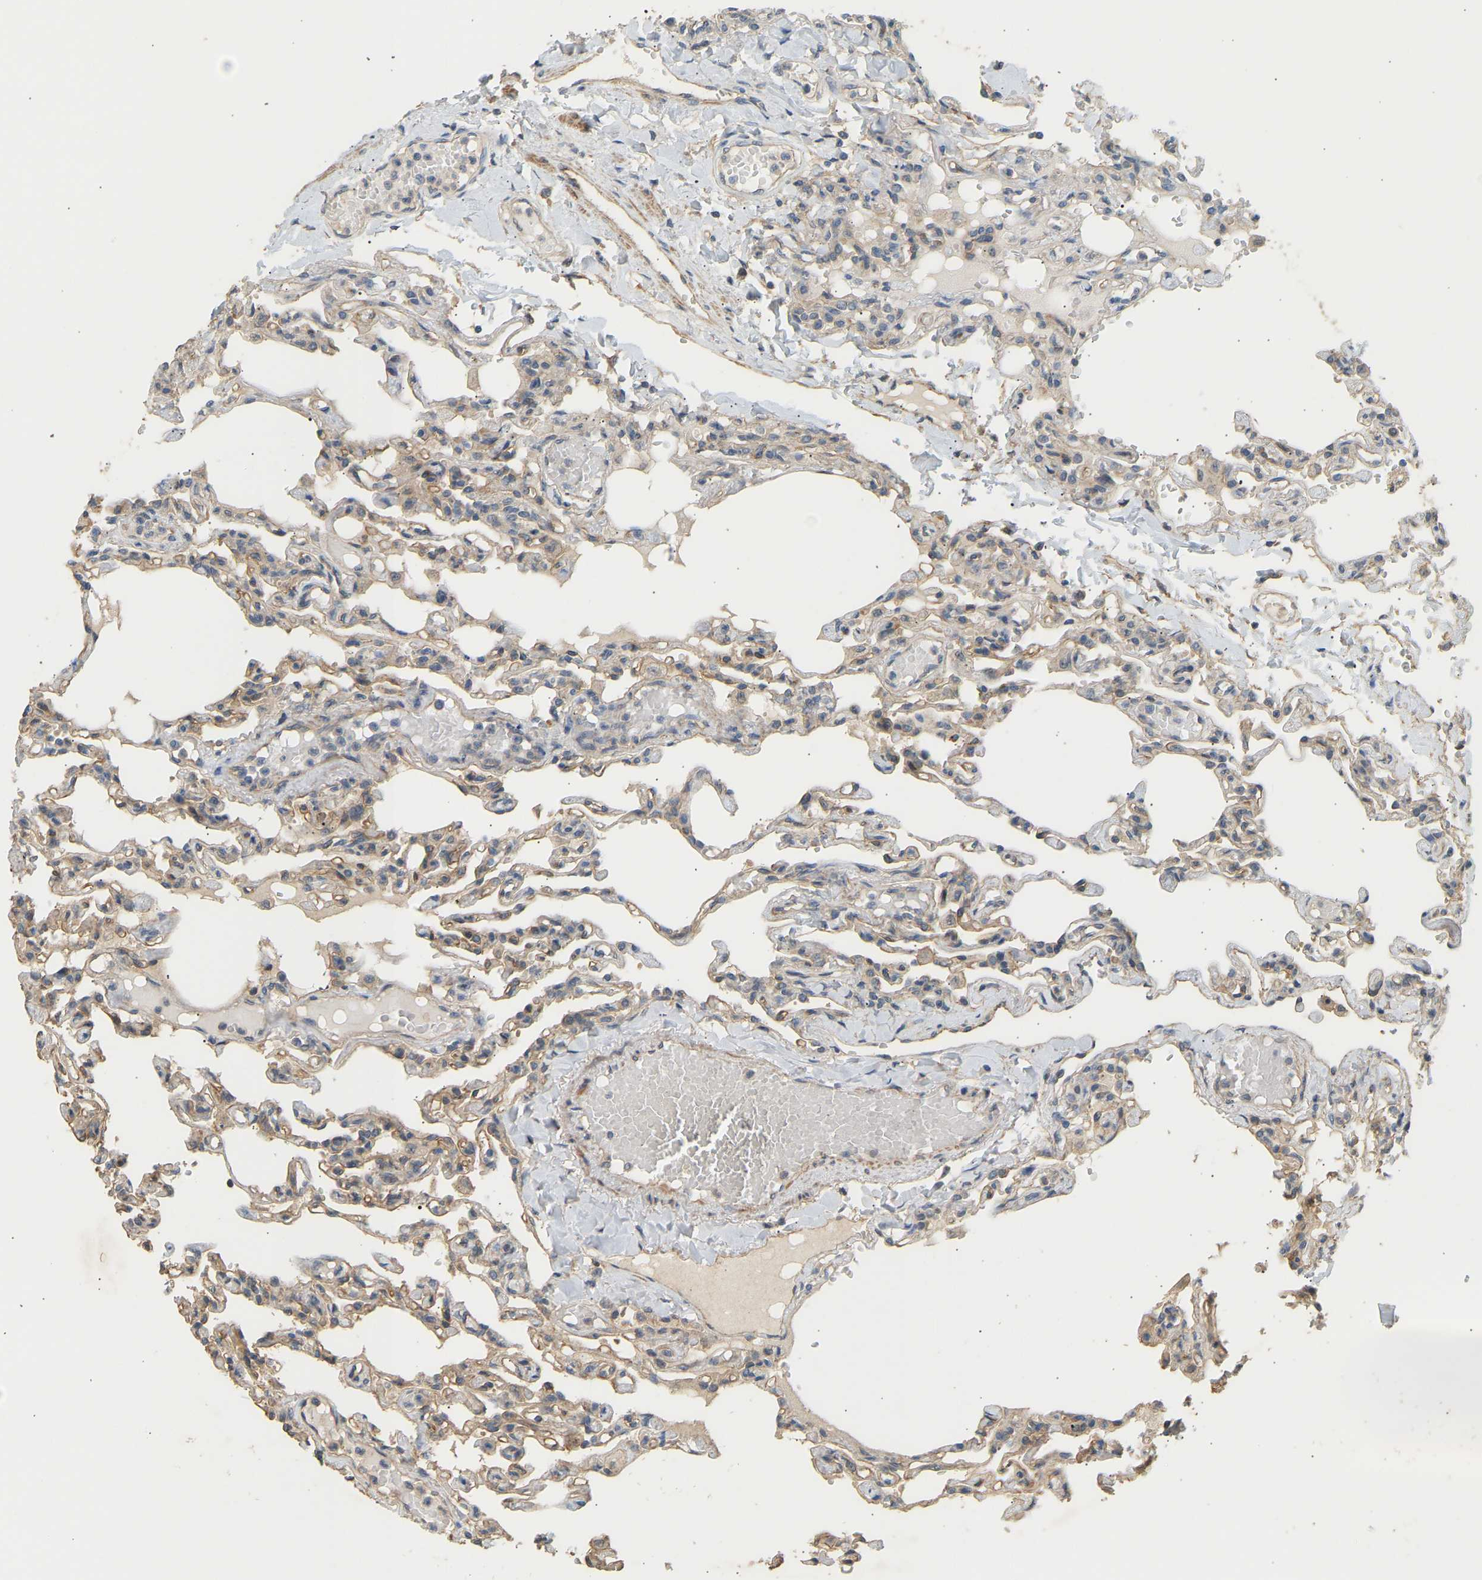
{"staining": {"intensity": "moderate", "quantity": "25%-75%", "location": "cytoplasmic/membranous"}, "tissue": "lung", "cell_type": "Alveolar cells", "image_type": "normal", "snomed": [{"axis": "morphology", "description": "Normal tissue, NOS"}, {"axis": "topography", "description": "Lung"}], "caption": "Protein expression analysis of normal lung shows moderate cytoplasmic/membranous expression in approximately 25%-75% of alveolar cells.", "gene": "RGL1", "patient": {"sex": "male", "age": 21}}